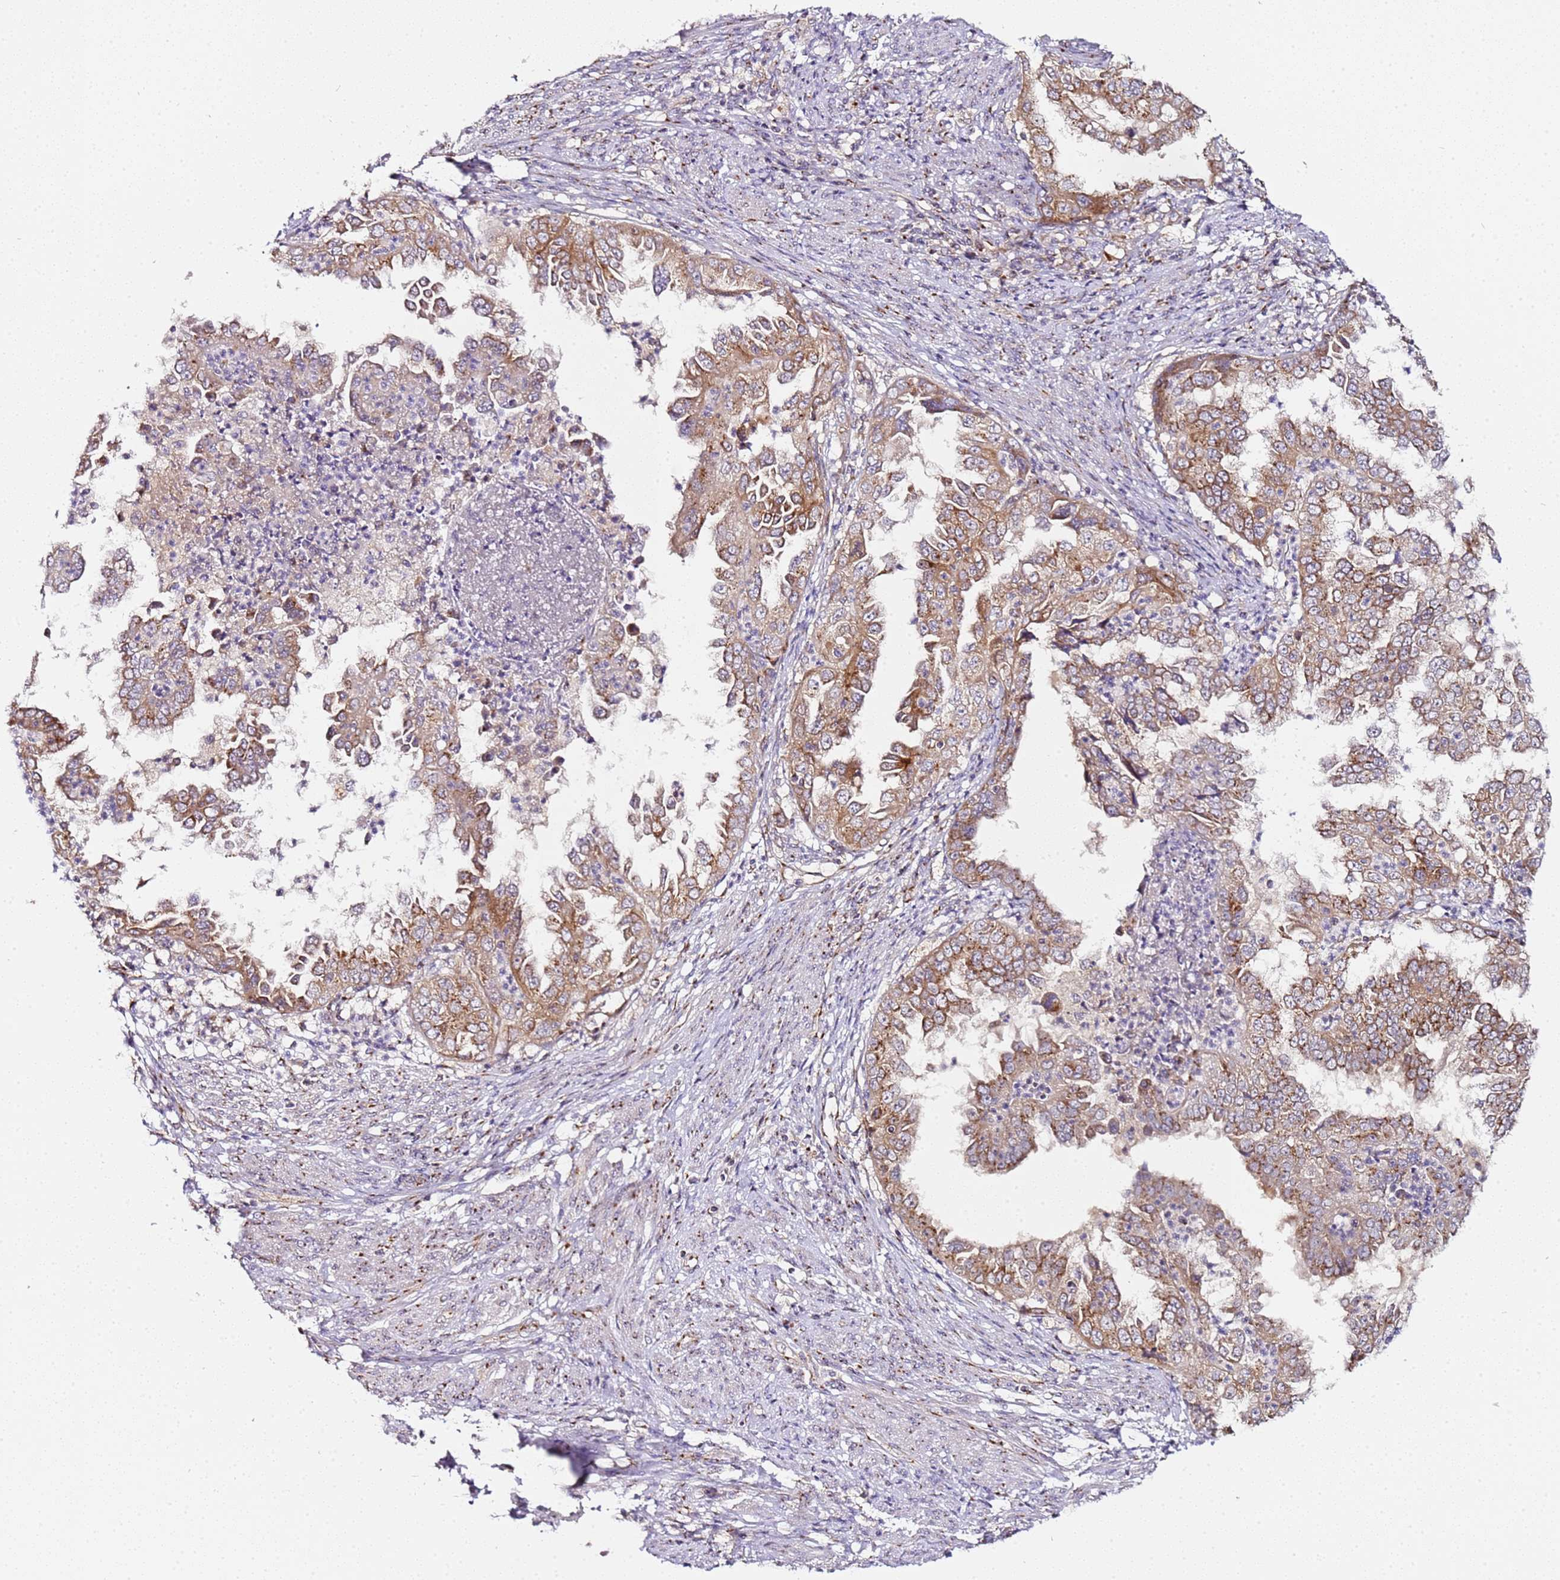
{"staining": {"intensity": "moderate", "quantity": ">75%", "location": "cytoplasmic/membranous"}, "tissue": "endometrial cancer", "cell_type": "Tumor cells", "image_type": "cancer", "snomed": [{"axis": "morphology", "description": "Adenocarcinoma, NOS"}, {"axis": "topography", "description": "Endometrium"}], "caption": "Approximately >75% of tumor cells in endometrial cancer (adenocarcinoma) demonstrate moderate cytoplasmic/membranous protein expression as visualized by brown immunohistochemical staining.", "gene": "MRPL49", "patient": {"sex": "female", "age": 85}}